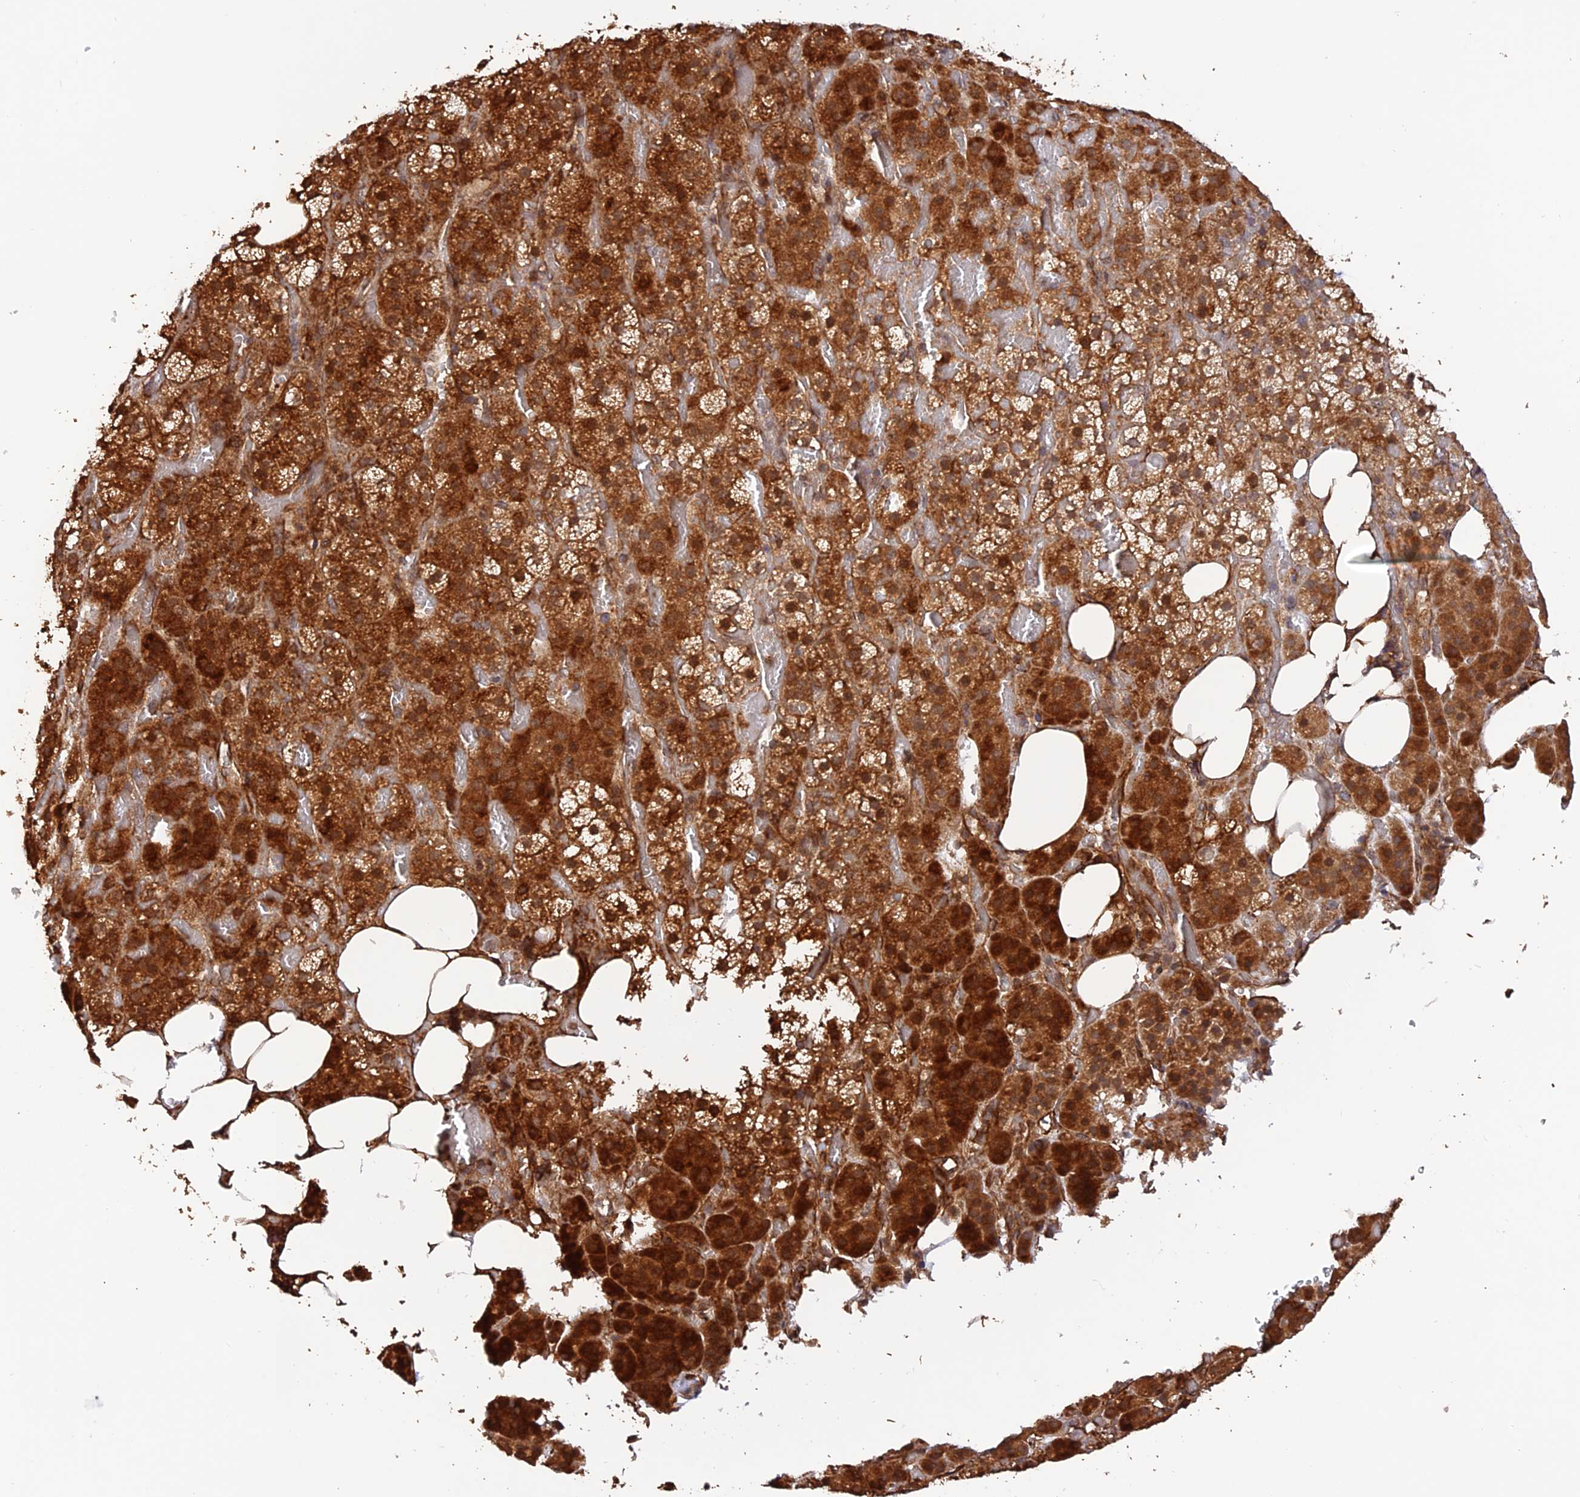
{"staining": {"intensity": "strong", "quantity": ">75%", "location": "cytoplasmic/membranous"}, "tissue": "adrenal gland", "cell_type": "Glandular cells", "image_type": "normal", "snomed": [{"axis": "morphology", "description": "Normal tissue, NOS"}, {"axis": "topography", "description": "Adrenal gland"}], "caption": "Immunohistochemical staining of unremarkable human adrenal gland displays >75% levels of strong cytoplasmic/membranous protein expression in about >75% of glandular cells.", "gene": "CREBL2", "patient": {"sex": "female", "age": 59}}